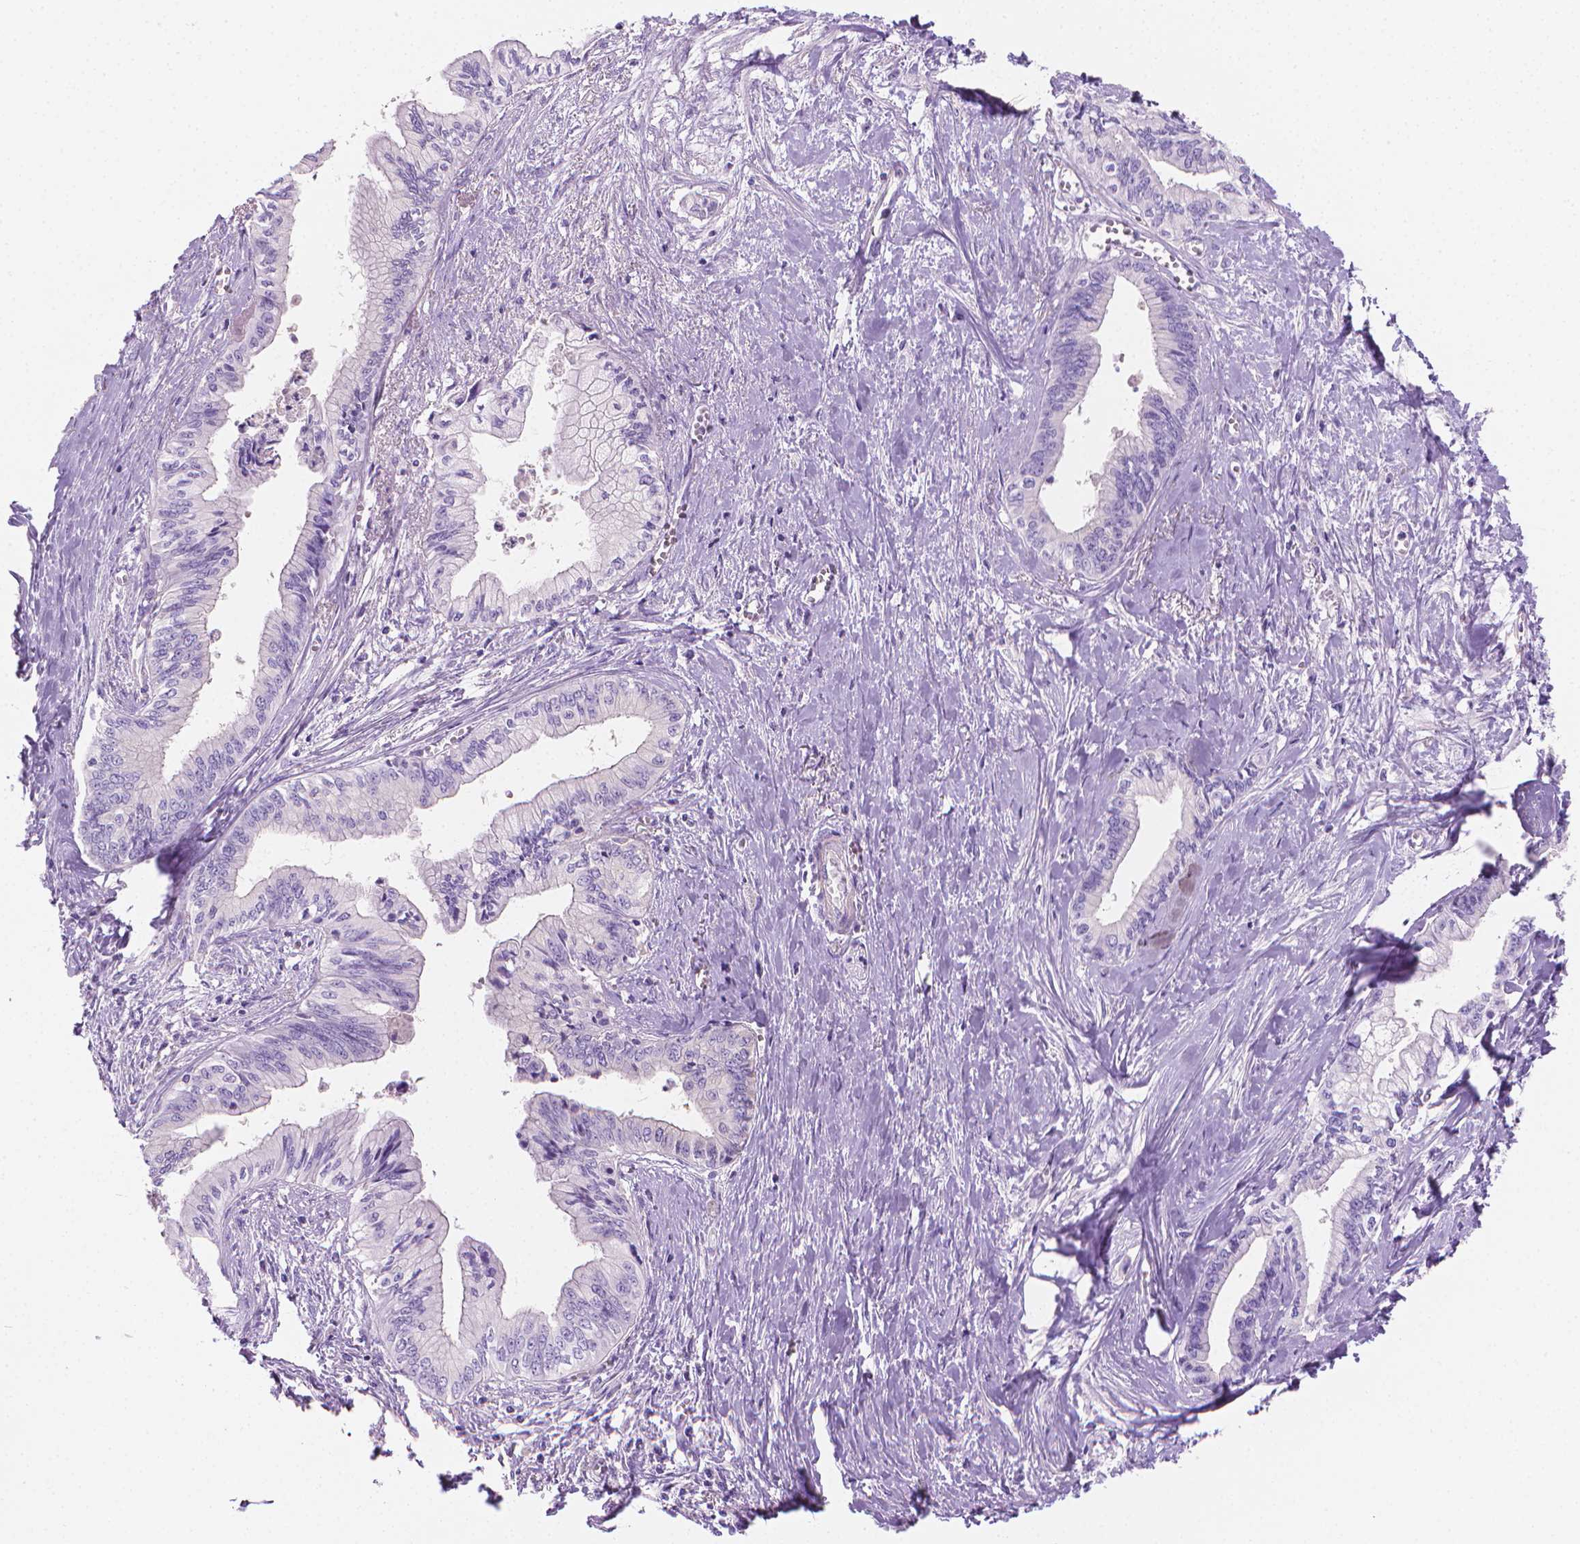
{"staining": {"intensity": "negative", "quantity": "none", "location": "none"}, "tissue": "pancreatic cancer", "cell_type": "Tumor cells", "image_type": "cancer", "snomed": [{"axis": "morphology", "description": "Adenocarcinoma, NOS"}, {"axis": "topography", "description": "Pancreas"}], "caption": "Histopathology image shows no protein staining in tumor cells of pancreatic cancer (adenocarcinoma) tissue.", "gene": "FASN", "patient": {"sex": "female", "age": 61}}